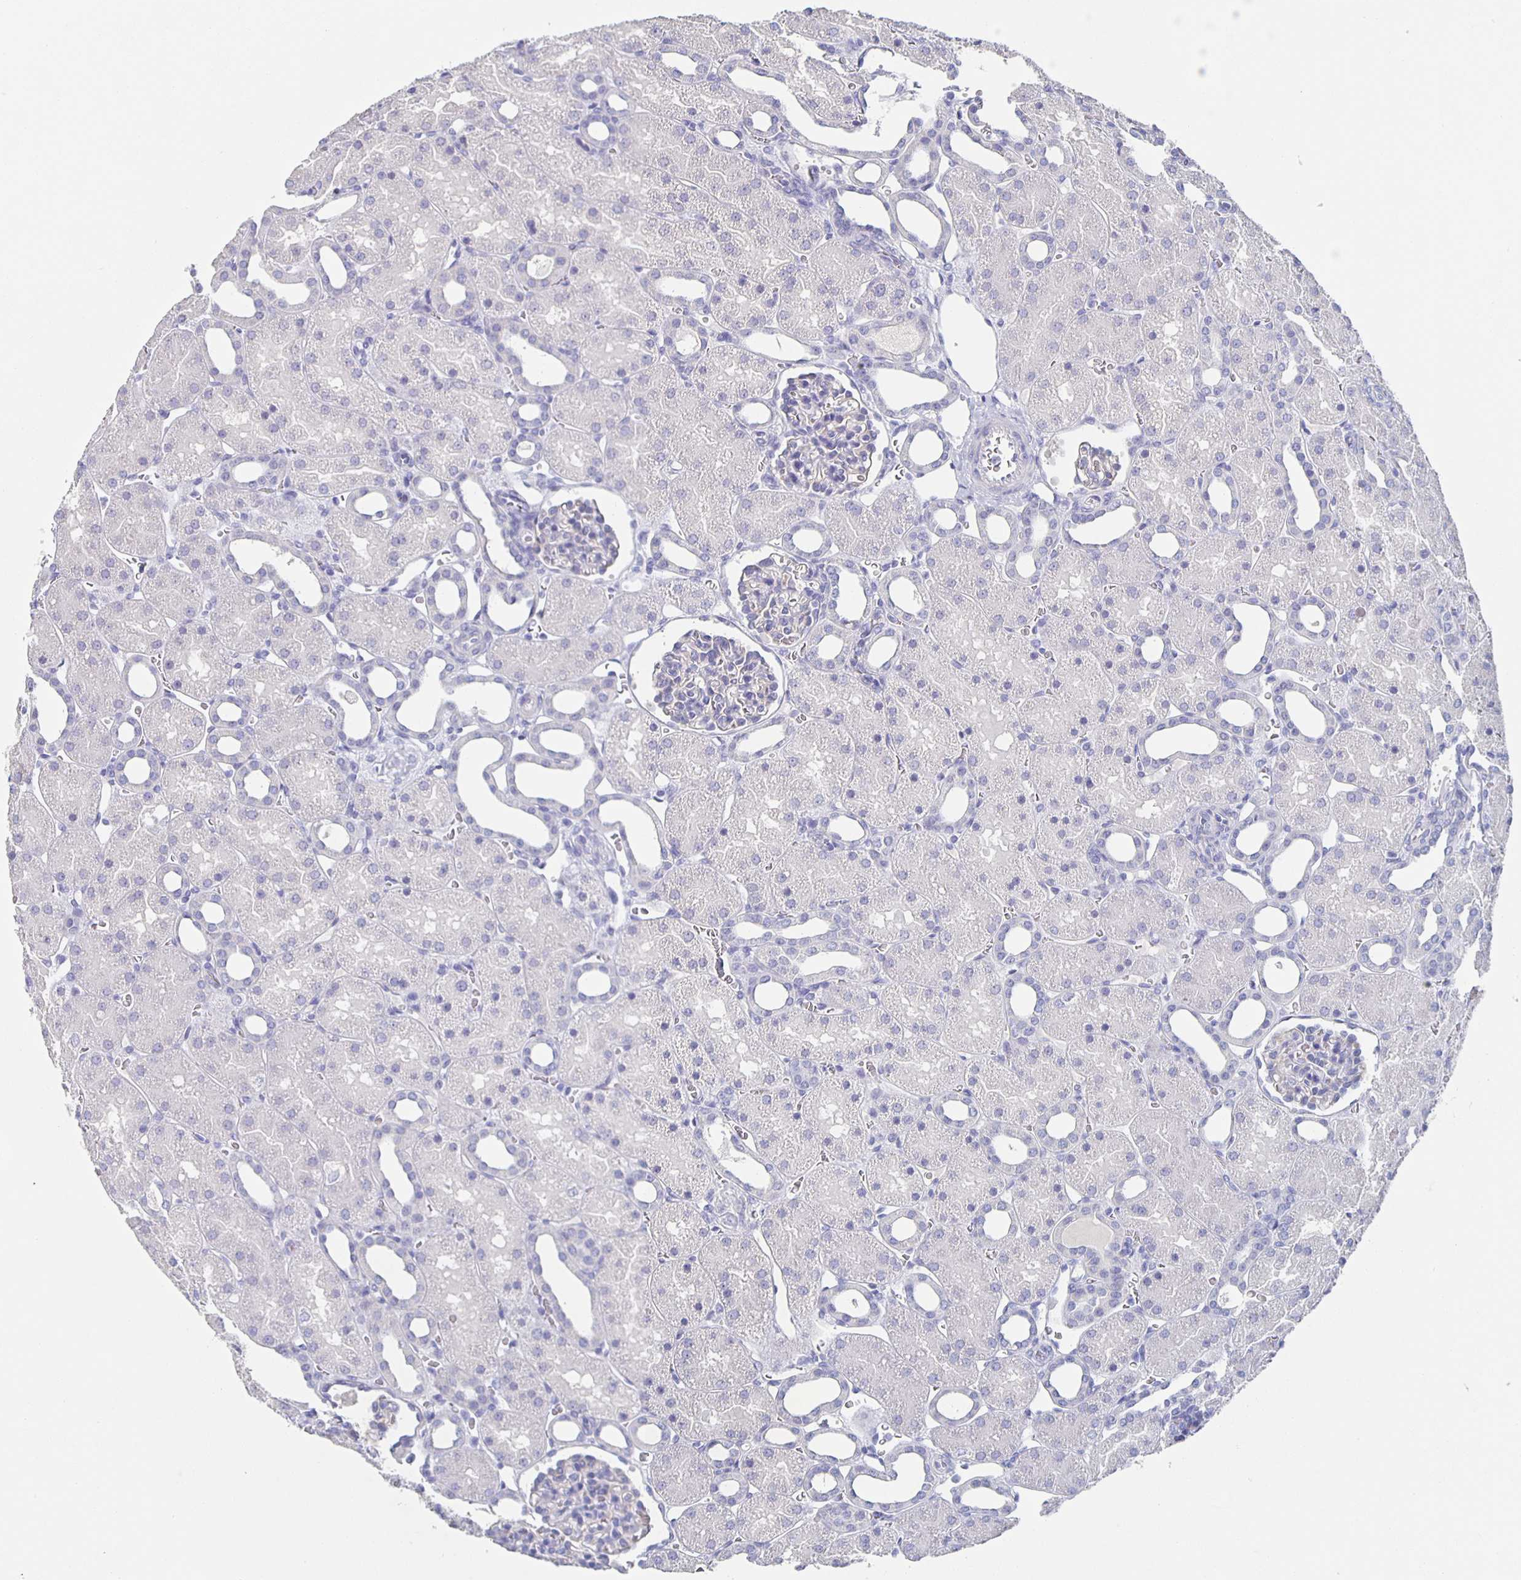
{"staining": {"intensity": "negative", "quantity": "none", "location": "none"}, "tissue": "kidney", "cell_type": "Cells in glomeruli", "image_type": "normal", "snomed": [{"axis": "morphology", "description": "Normal tissue, NOS"}, {"axis": "topography", "description": "Kidney"}], "caption": "The histopathology image demonstrates no significant positivity in cells in glomeruli of kidney. (IHC, brightfield microscopy, high magnification).", "gene": "CACNA2D2", "patient": {"sex": "male", "age": 2}}